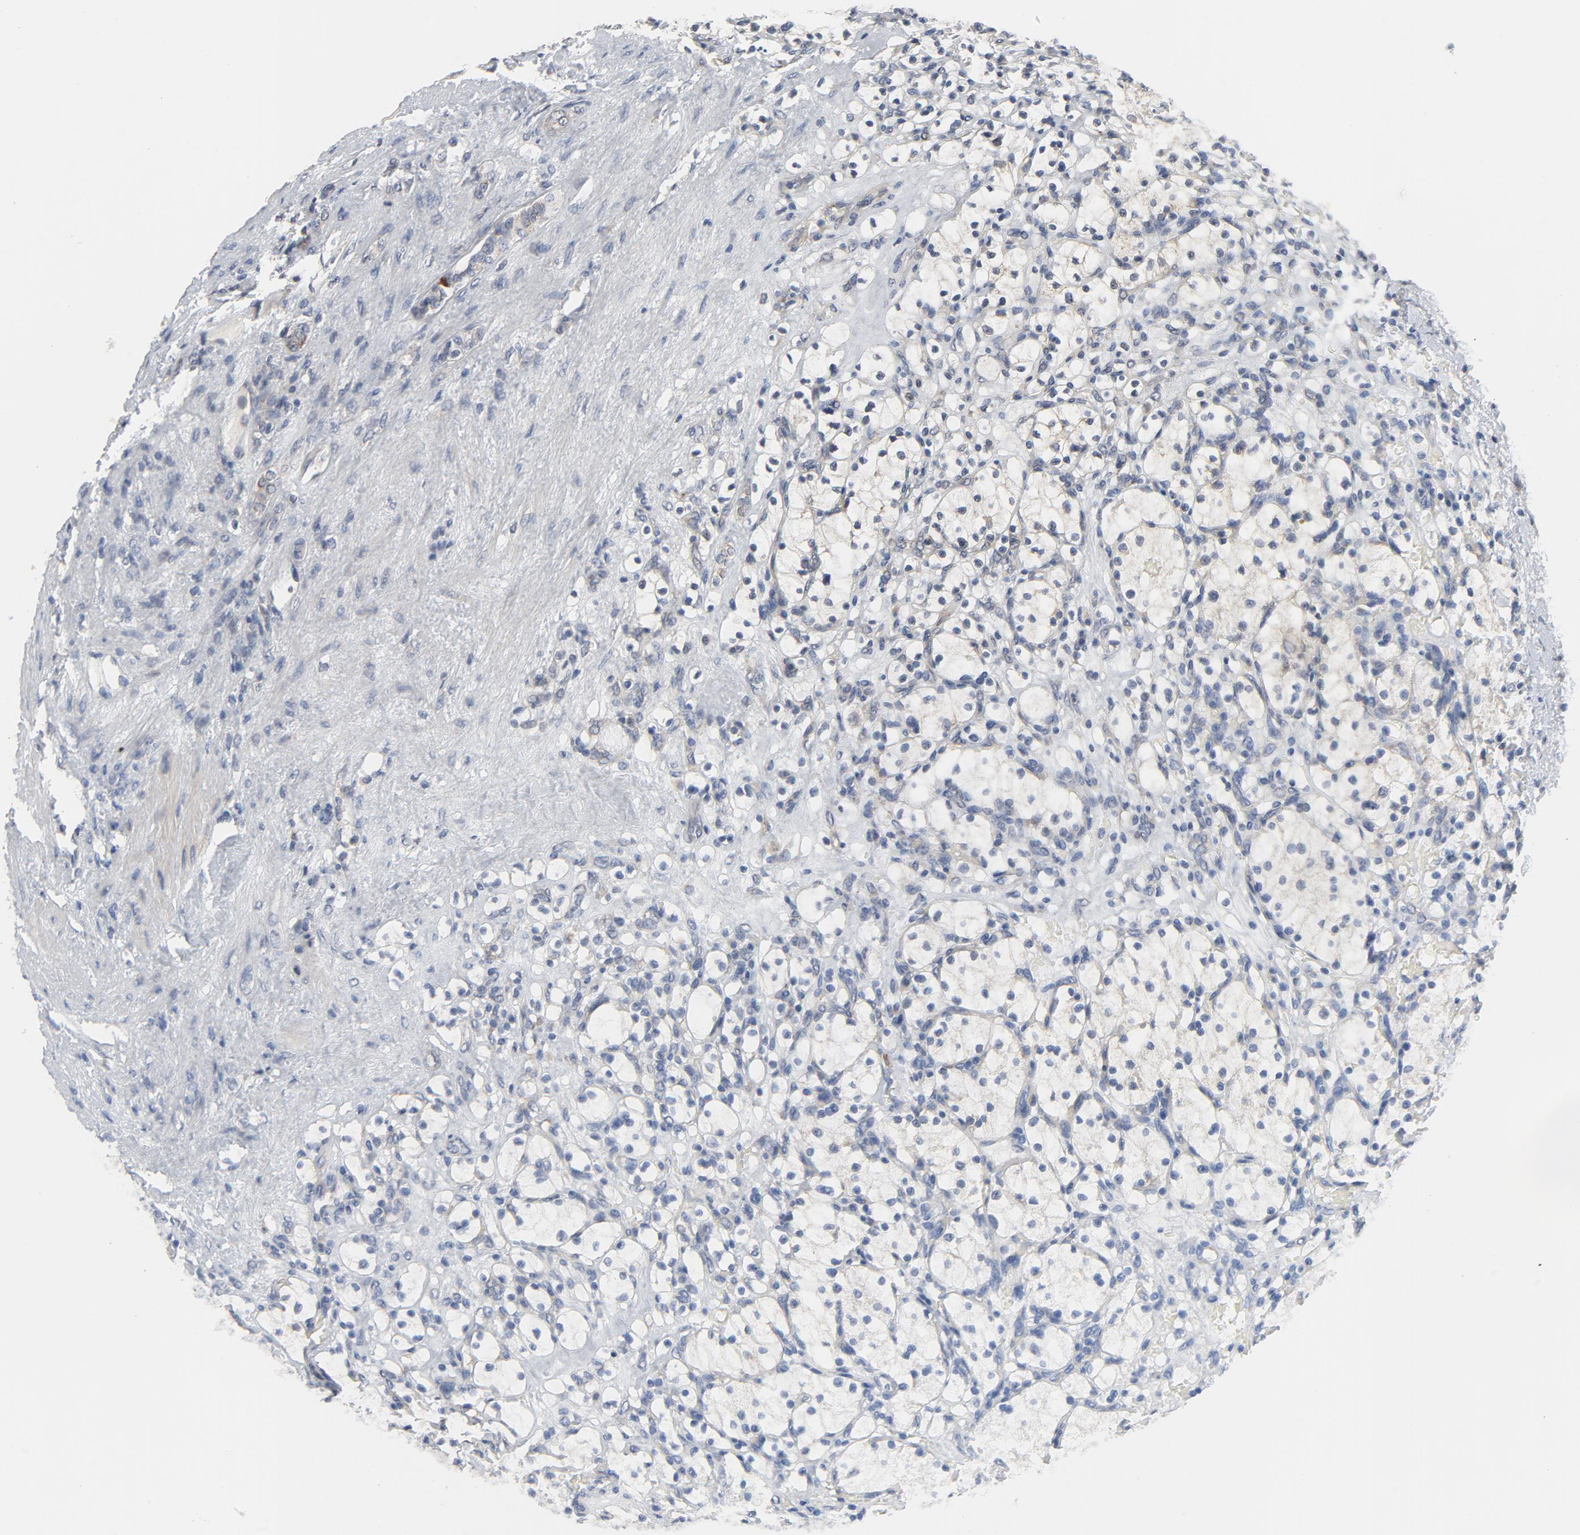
{"staining": {"intensity": "weak", "quantity": "<25%", "location": "cytoplasmic/membranous"}, "tissue": "renal cancer", "cell_type": "Tumor cells", "image_type": "cancer", "snomed": [{"axis": "morphology", "description": "Adenocarcinoma, NOS"}, {"axis": "topography", "description": "Kidney"}], "caption": "The image demonstrates no significant expression in tumor cells of renal adenocarcinoma.", "gene": "C14orf119", "patient": {"sex": "female", "age": 83}}